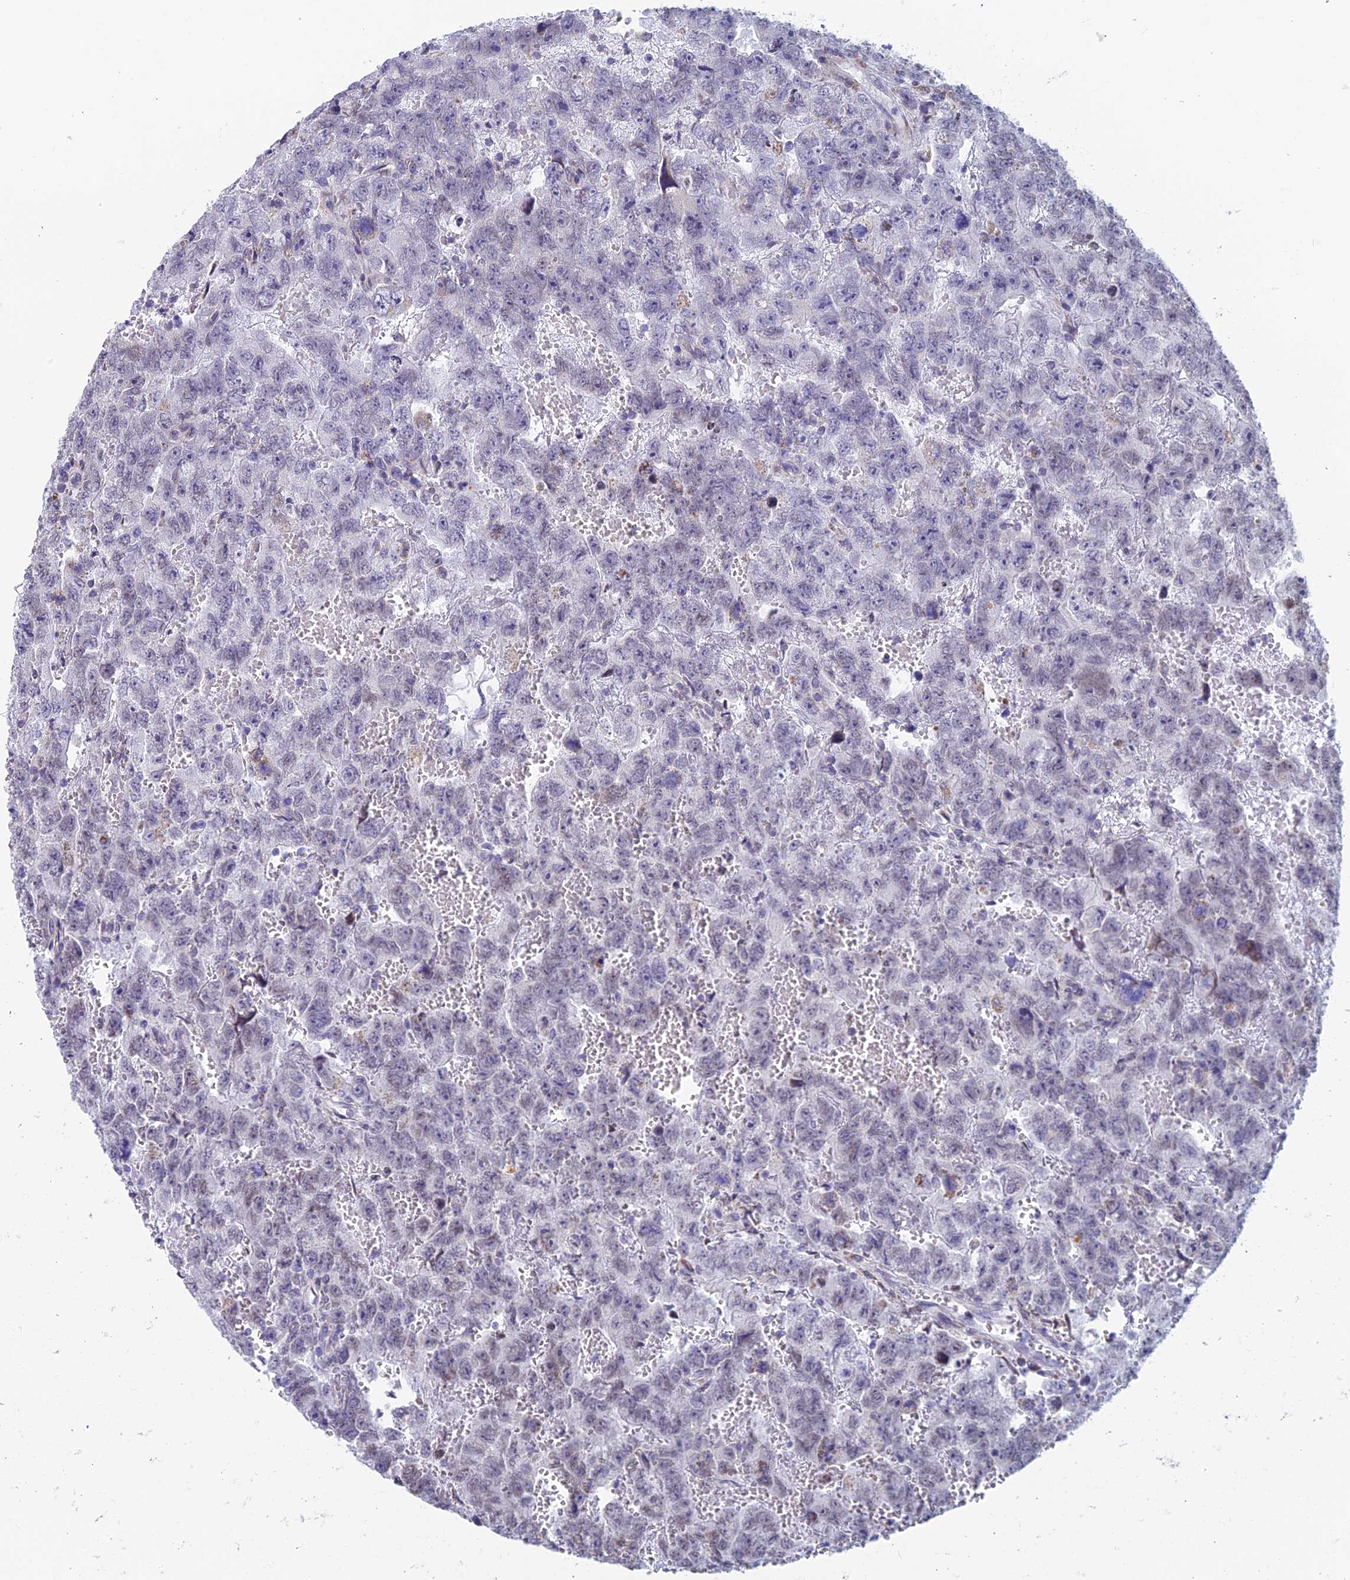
{"staining": {"intensity": "negative", "quantity": "none", "location": "none"}, "tissue": "testis cancer", "cell_type": "Tumor cells", "image_type": "cancer", "snomed": [{"axis": "morphology", "description": "Carcinoma, Embryonal, NOS"}, {"axis": "topography", "description": "Testis"}], "caption": "Immunohistochemistry (IHC) image of neoplastic tissue: embryonal carcinoma (testis) stained with DAB reveals no significant protein expression in tumor cells. (Stains: DAB (3,3'-diaminobenzidine) immunohistochemistry with hematoxylin counter stain, Microscopy: brightfield microscopy at high magnification).", "gene": "REXO5", "patient": {"sex": "male", "age": 45}}